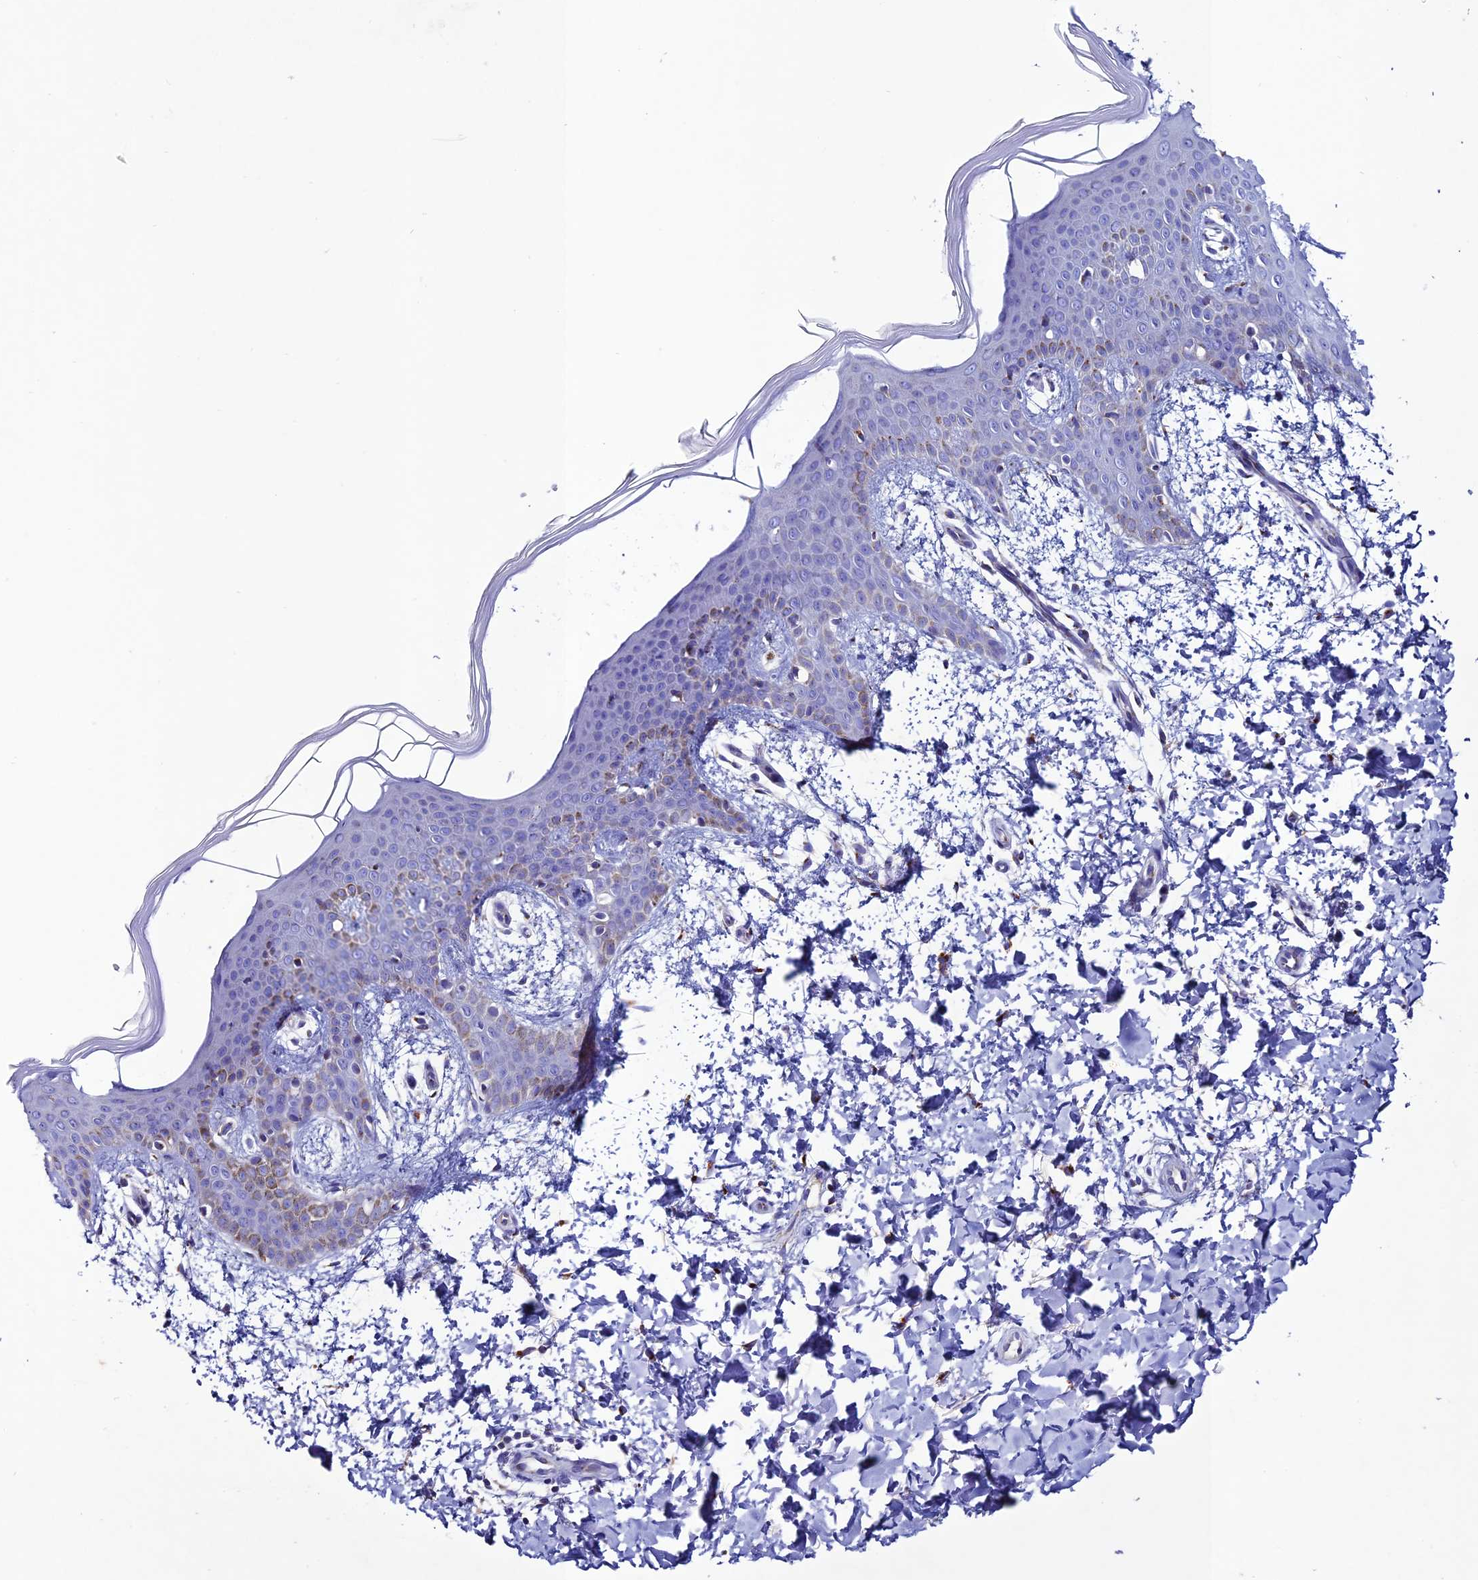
{"staining": {"intensity": "negative", "quantity": "none", "location": "none"}, "tissue": "skin", "cell_type": "Fibroblasts", "image_type": "normal", "snomed": [{"axis": "morphology", "description": "Normal tissue, NOS"}, {"axis": "topography", "description": "Skin"}], "caption": "This is an IHC photomicrograph of benign human skin. There is no staining in fibroblasts.", "gene": "OR51Q1", "patient": {"sex": "male", "age": 36}}